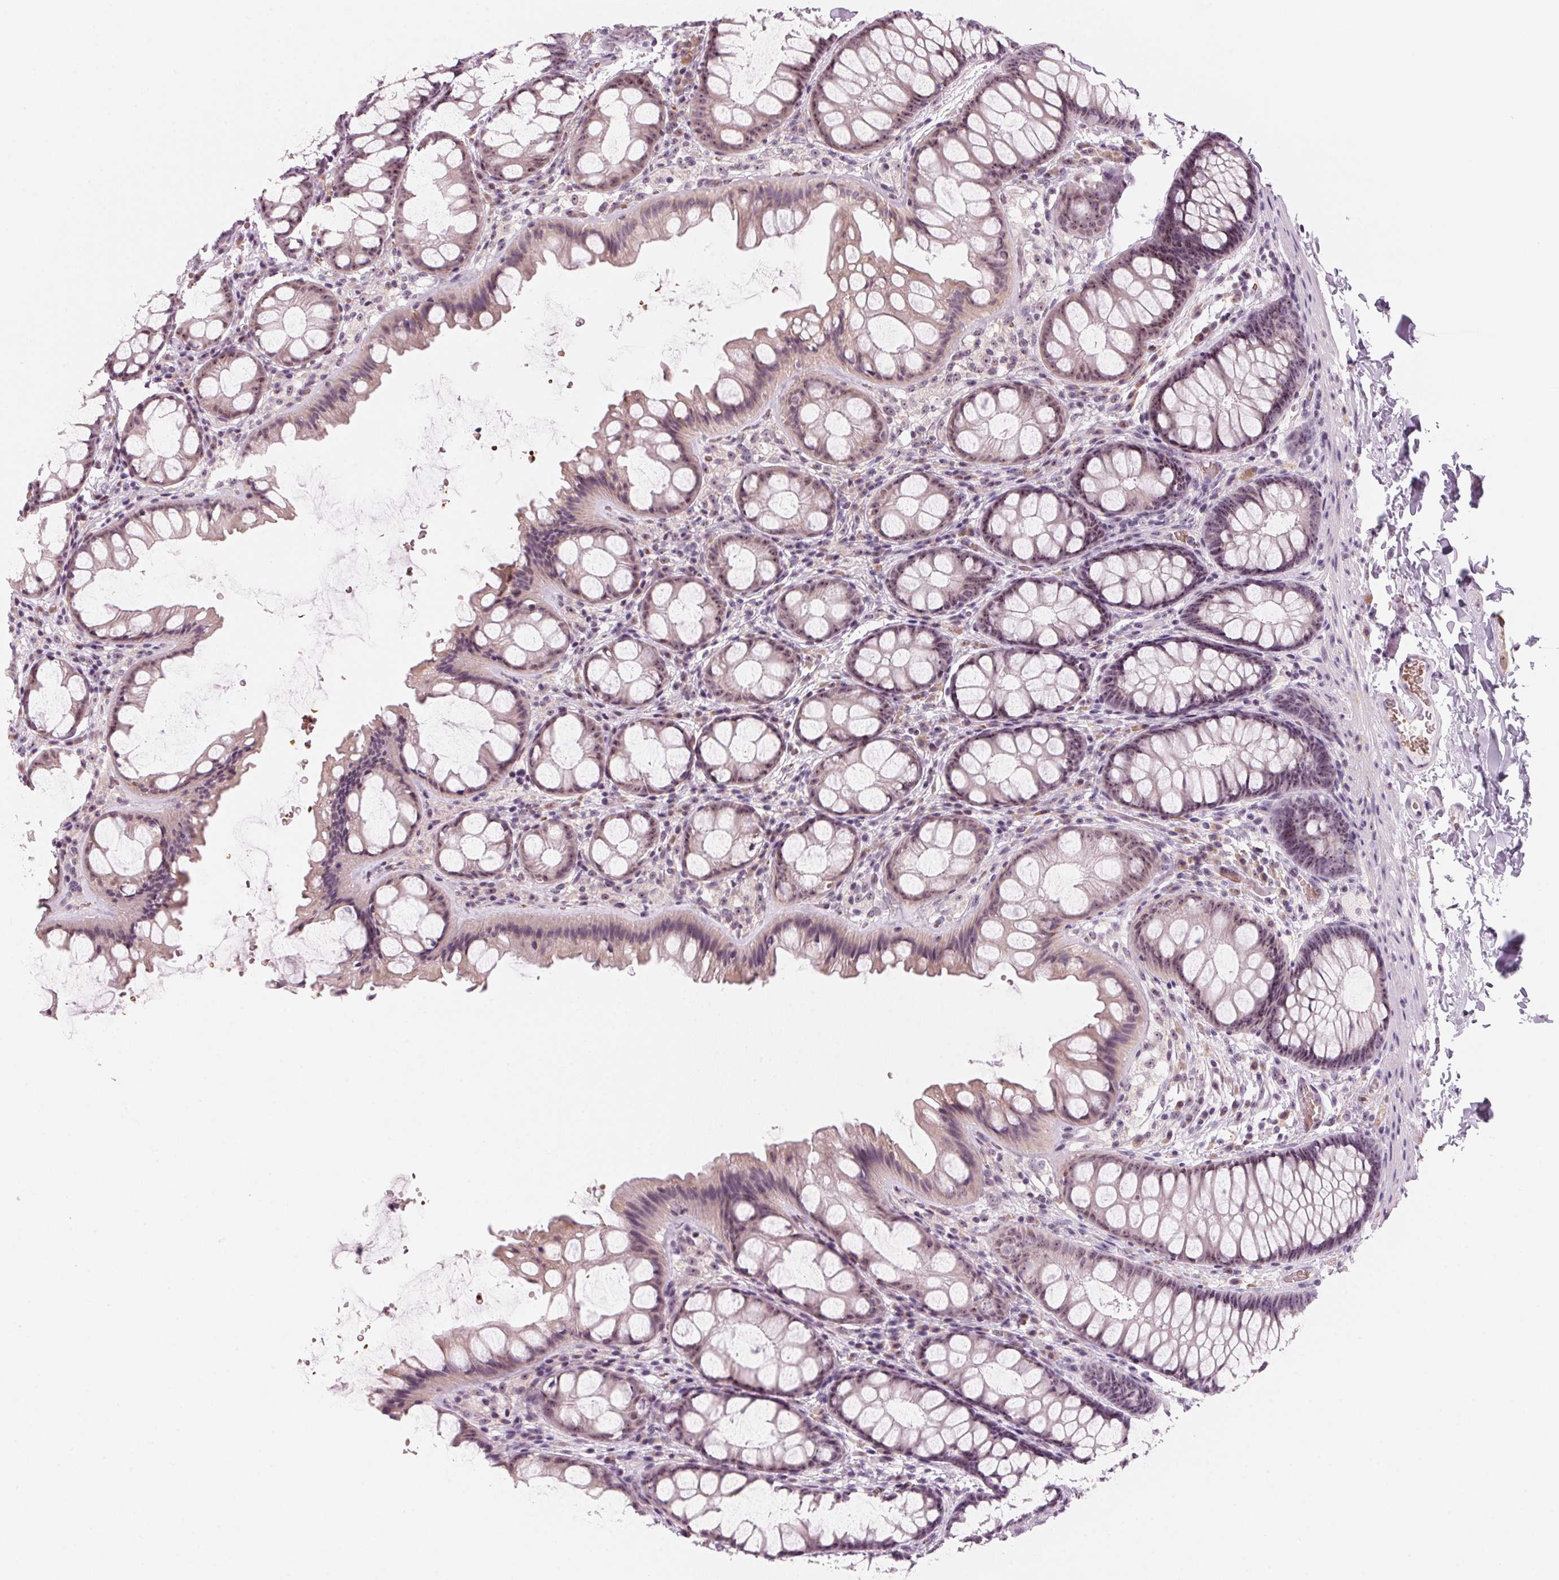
{"staining": {"intensity": "negative", "quantity": "none", "location": "none"}, "tissue": "colon", "cell_type": "Endothelial cells", "image_type": "normal", "snomed": [{"axis": "morphology", "description": "Normal tissue, NOS"}, {"axis": "topography", "description": "Colon"}], "caption": "Endothelial cells are negative for protein expression in normal human colon. Nuclei are stained in blue.", "gene": "DNTTIP2", "patient": {"sex": "male", "age": 47}}